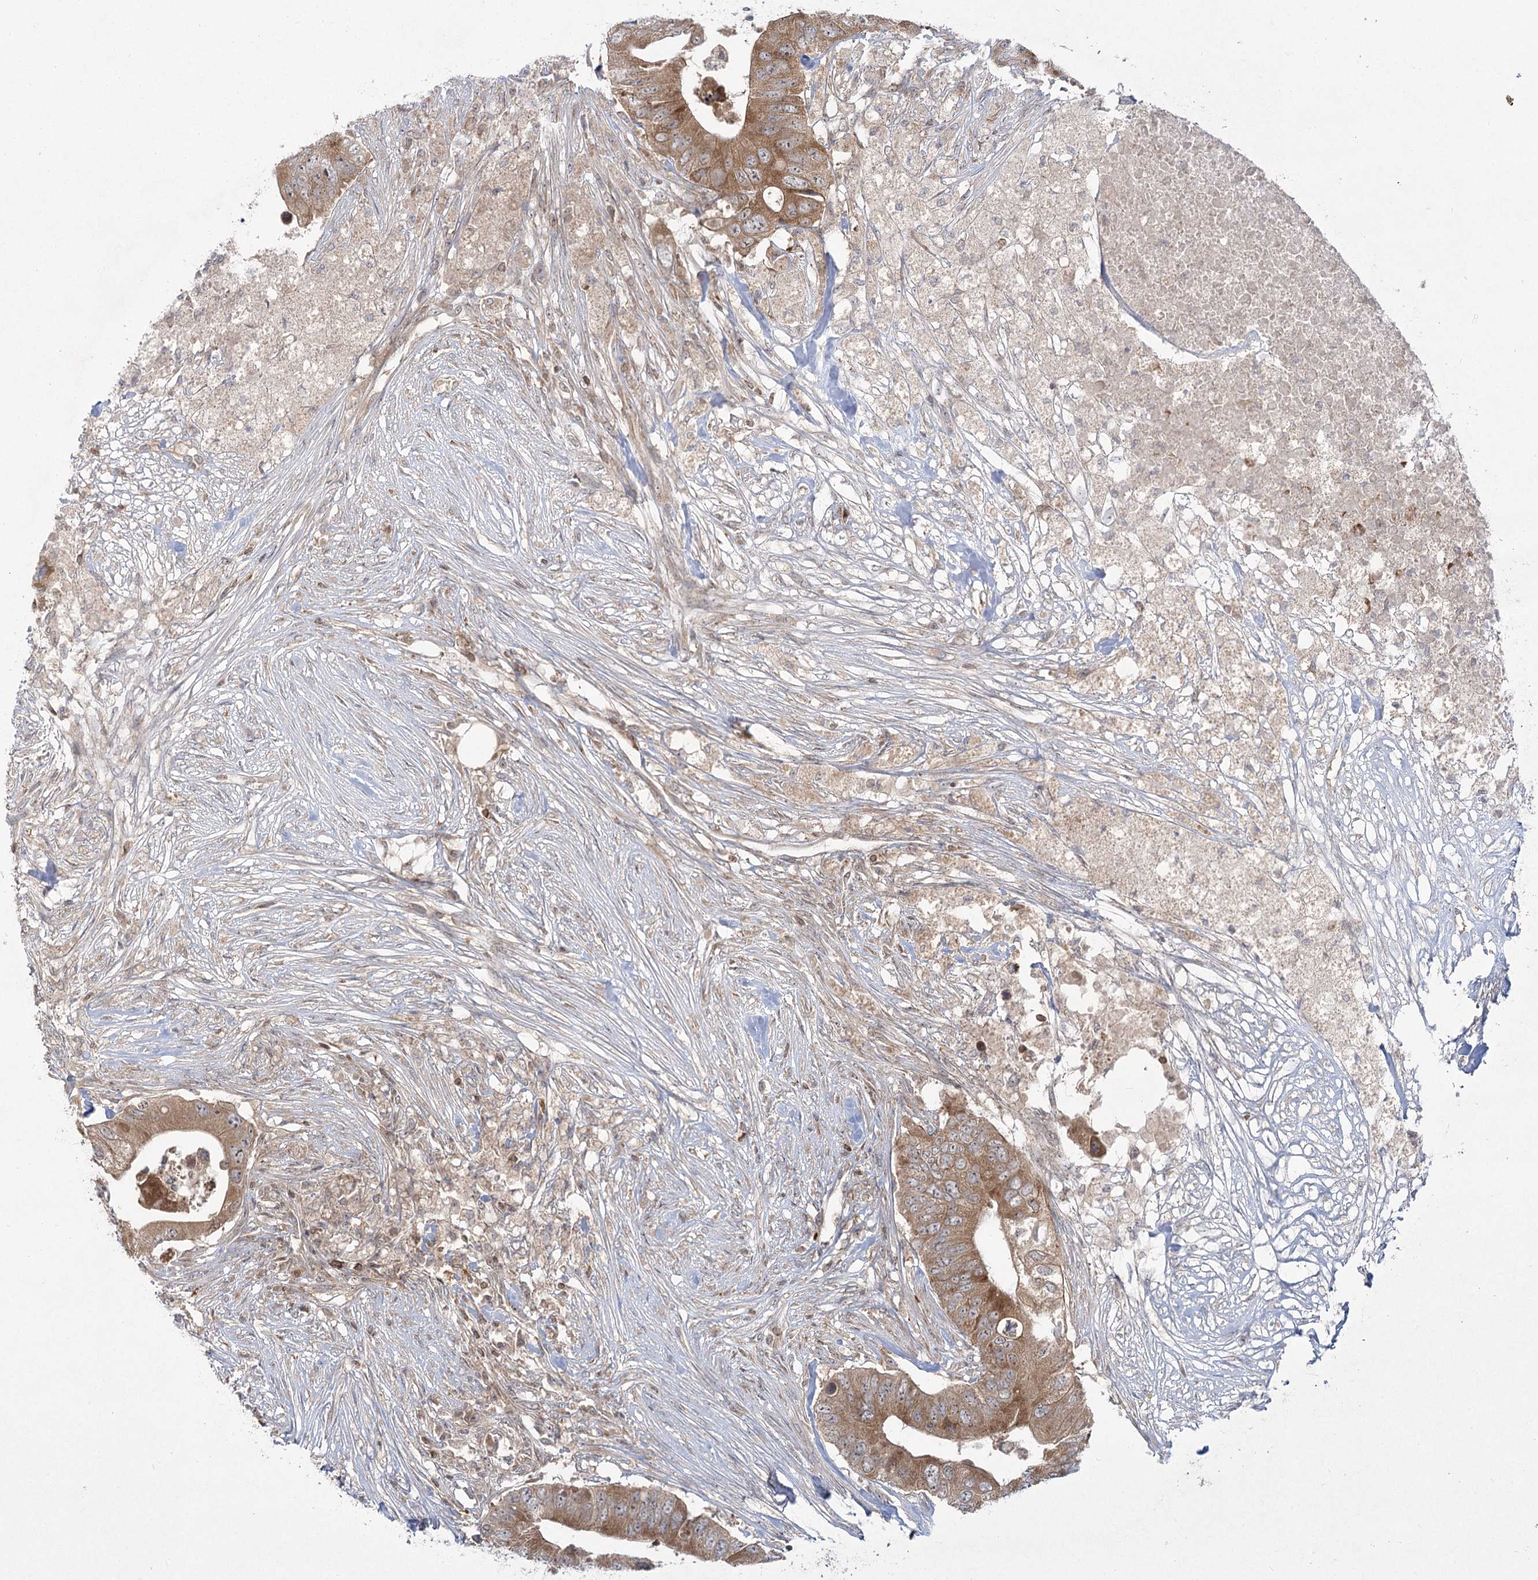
{"staining": {"intensity": "moderate", "quantity": ">75%", "location": "cytoplasmic/membranous"}, "tissue": "colorectal cancer", "cell_type": "Tumor cells", "image_type": "cancer", "snomed": [{"axis": "morphology", "description": "Adenocarcinoma, NOS"}, {"axis": "topography", "description": "Colon"}], "caption": "The photomicrograph displays immunohistochemical staining of adenocarcinoma (colorectal). There is moderate cytoplasmic/membranous staining is seen in about >75% of tumor cells. The staining was performed using DAB to visualize the protein expression in brown, while the nuclei were stained in blue with hematoxylin (Magnification: 20x).", "gene": "SYTL1", "patient": {"sex": "male", "age": 71}}